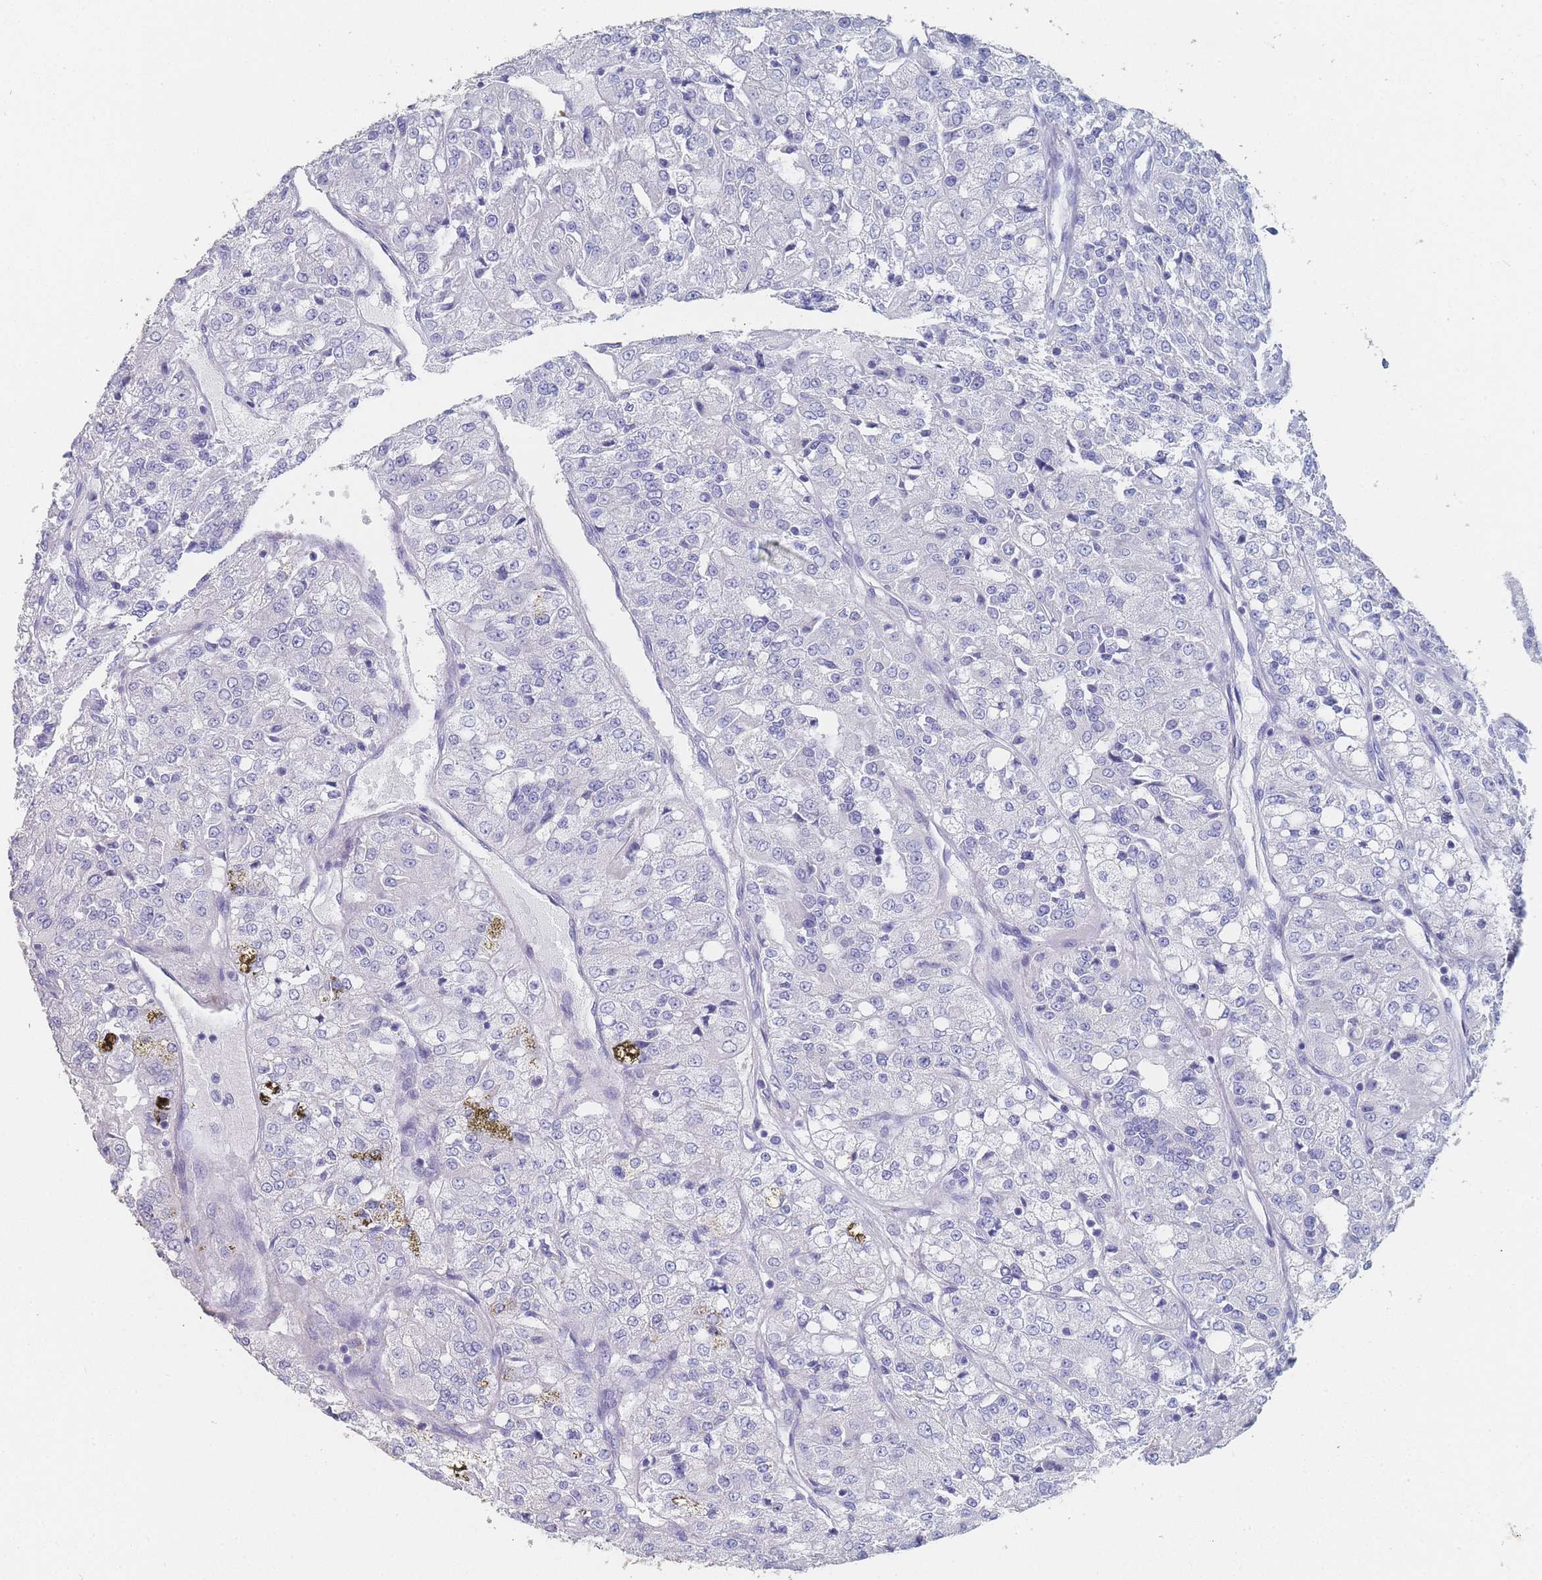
{"staining": {"intensity": "negative", "quantity": "none", "location": "none"}, "tissue": "renal cancer", "cell_type": "Tumor cells", "image_type": "cancer", "snomed": [{"axis": "morphology", "description": "Adenocarcinoma, NOS"}, {"axis": "topography", "description": "Kidney"}], "caption": "DAB immunohistochemical staining of human renal cancer reveals no significant expression in tumor cells.", "gene": "SLC25A35", "patient": {"sex": "female", "age": 63}}